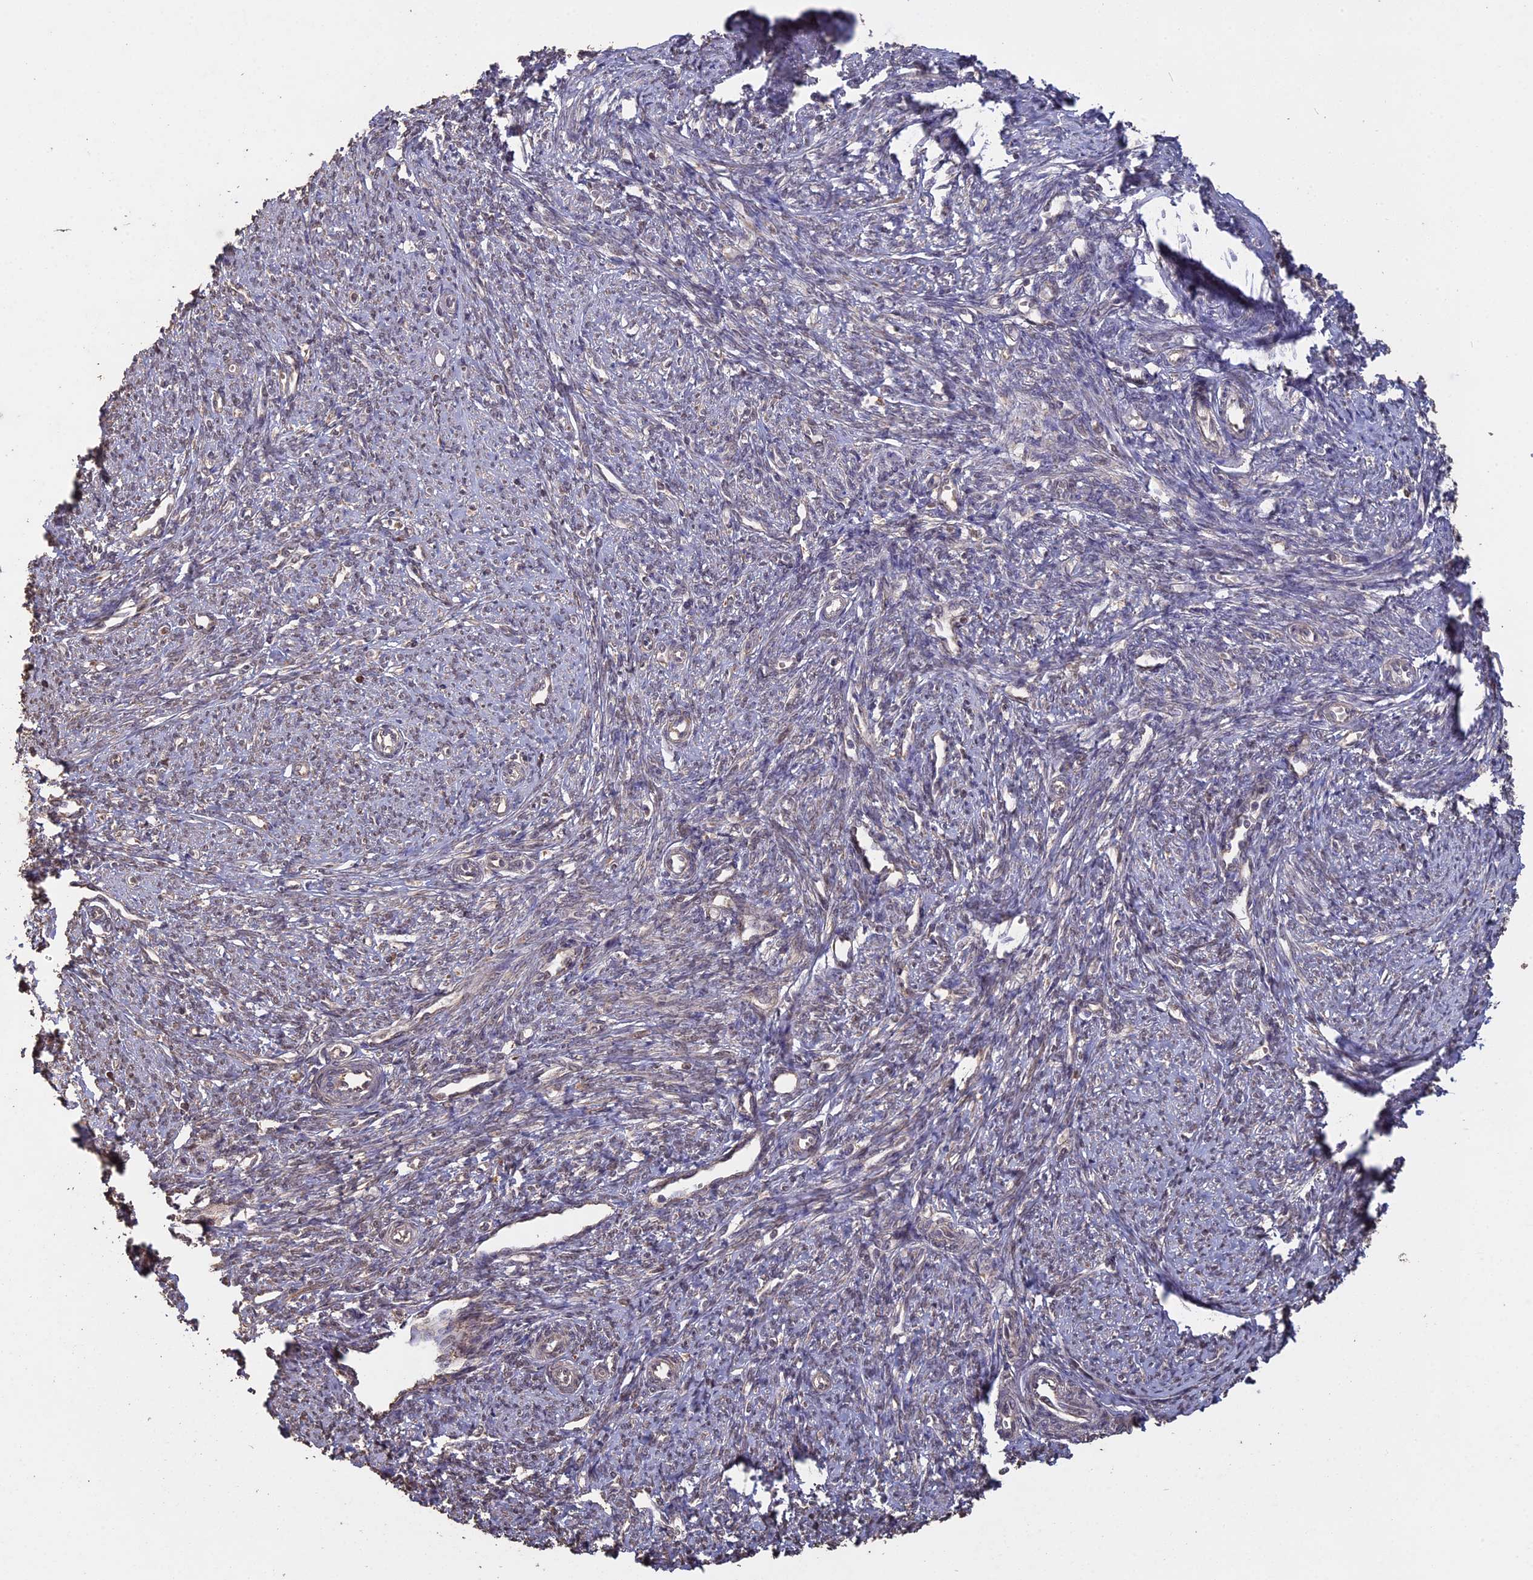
{"staining": {"intensity": "moderate", "quantity": "25%-75%", "location": "nuclear"}, "tissue": "smooth muscle", "cell_type": "Smooth muscle cells", "image_type": "normal", "snomed": [{"axis": "morphology", "description": "Normal tissue, NOS"}, {"axis": "topography", "description": "Smooth muscle"}, {"axis": "topography", "description": "Uterus"}], "caption": "Smooth muscle cells display moderate nuclear staining in about 25%-75% of cells in unremarkable smooth muscle.", "gene": "PSMC6", "patient": {"sex": "female", "age": 59}}